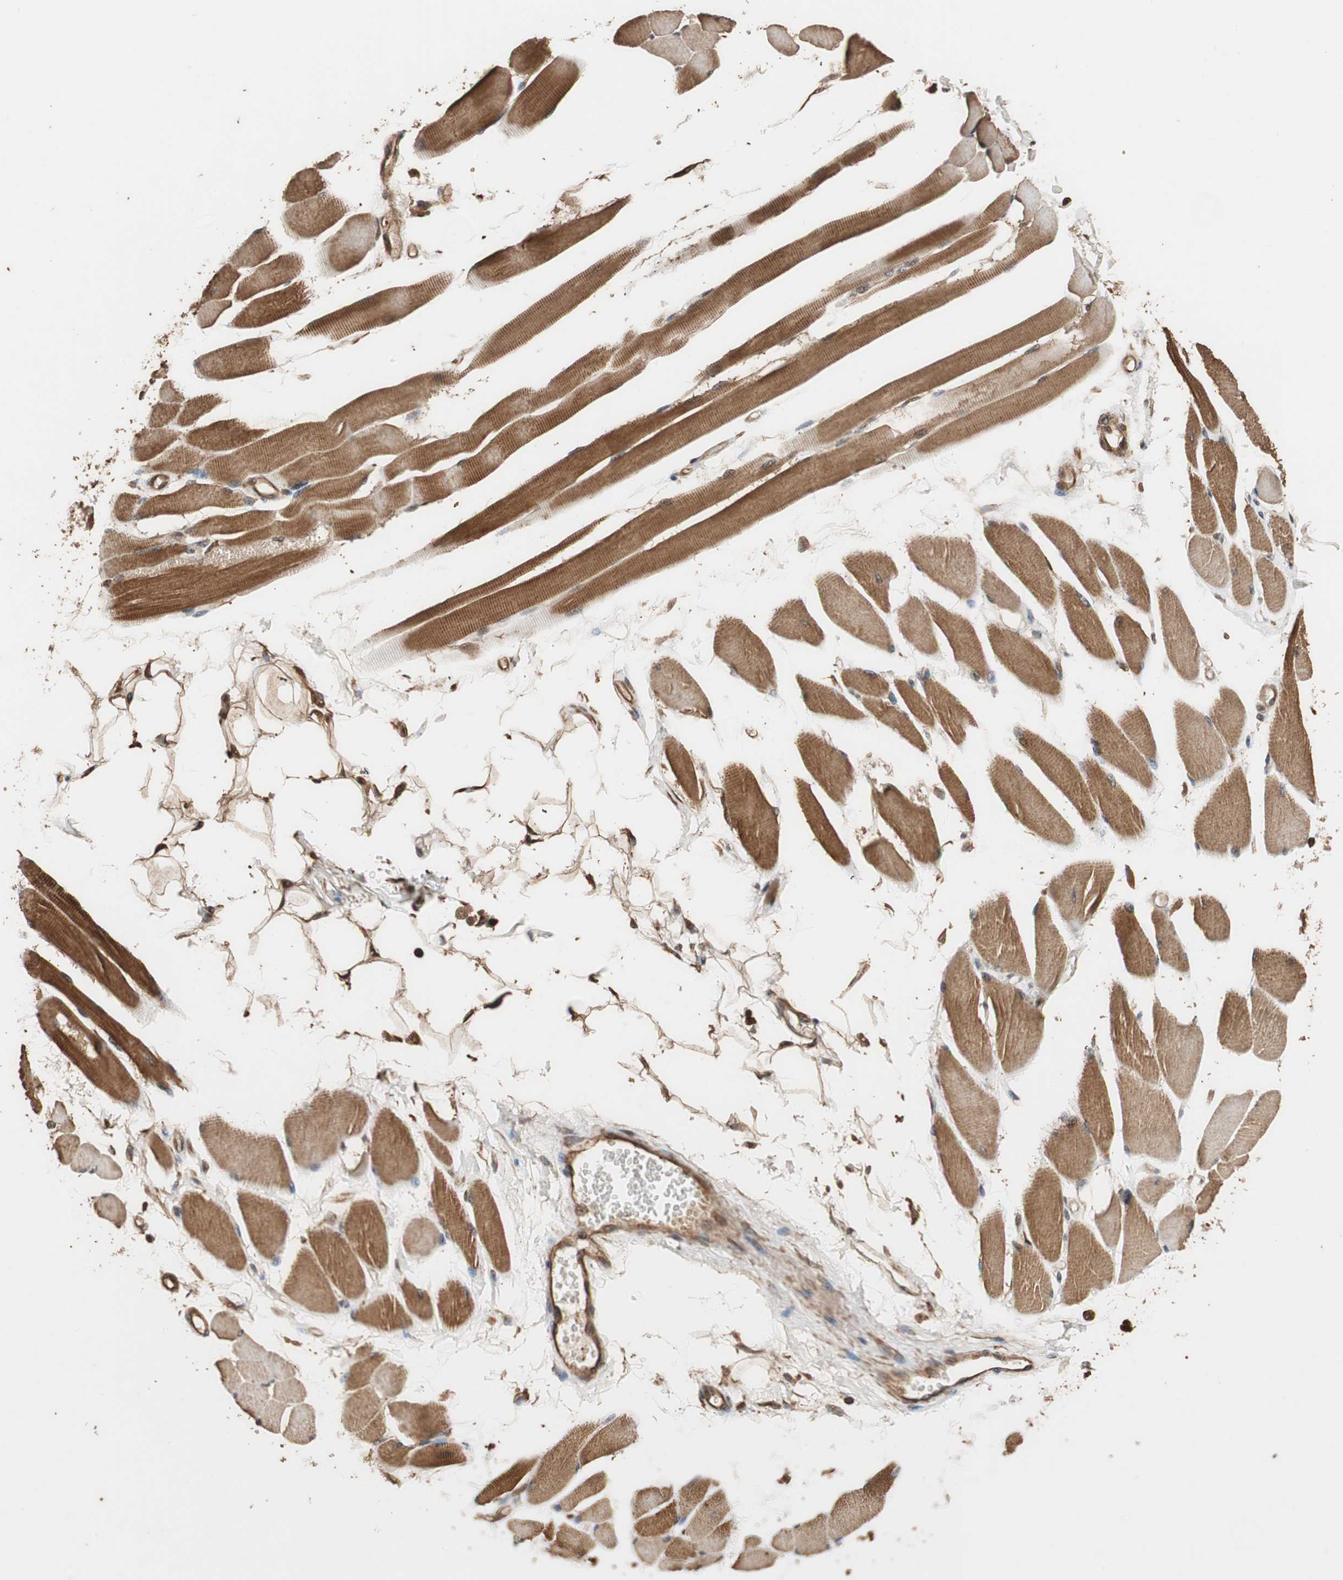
{"staining": {"intensity": "strong", "quantity": ">75%", "location": "cytoplasmic/membranous,nuclear"}, "tissue": "skeletal muscle", "cell_type": "Myocytes", "image_type": "normal", "snomed": [{"axis": "morphology", "description": "Normal tissue, NOS"}, {"axis": "topography", "description": "Skeletal muscle"}, {"axis": "topography", "description": "Peripheral nerve tissue"}], "caption": "A photomicrograph of human skeletal muscle stained for a protein reveals strong cytoplasmic/membranous,nuclear brown staining in myocytes.", "gene": "CDC5L", "patient": {"sex": "female", "age": 84}}